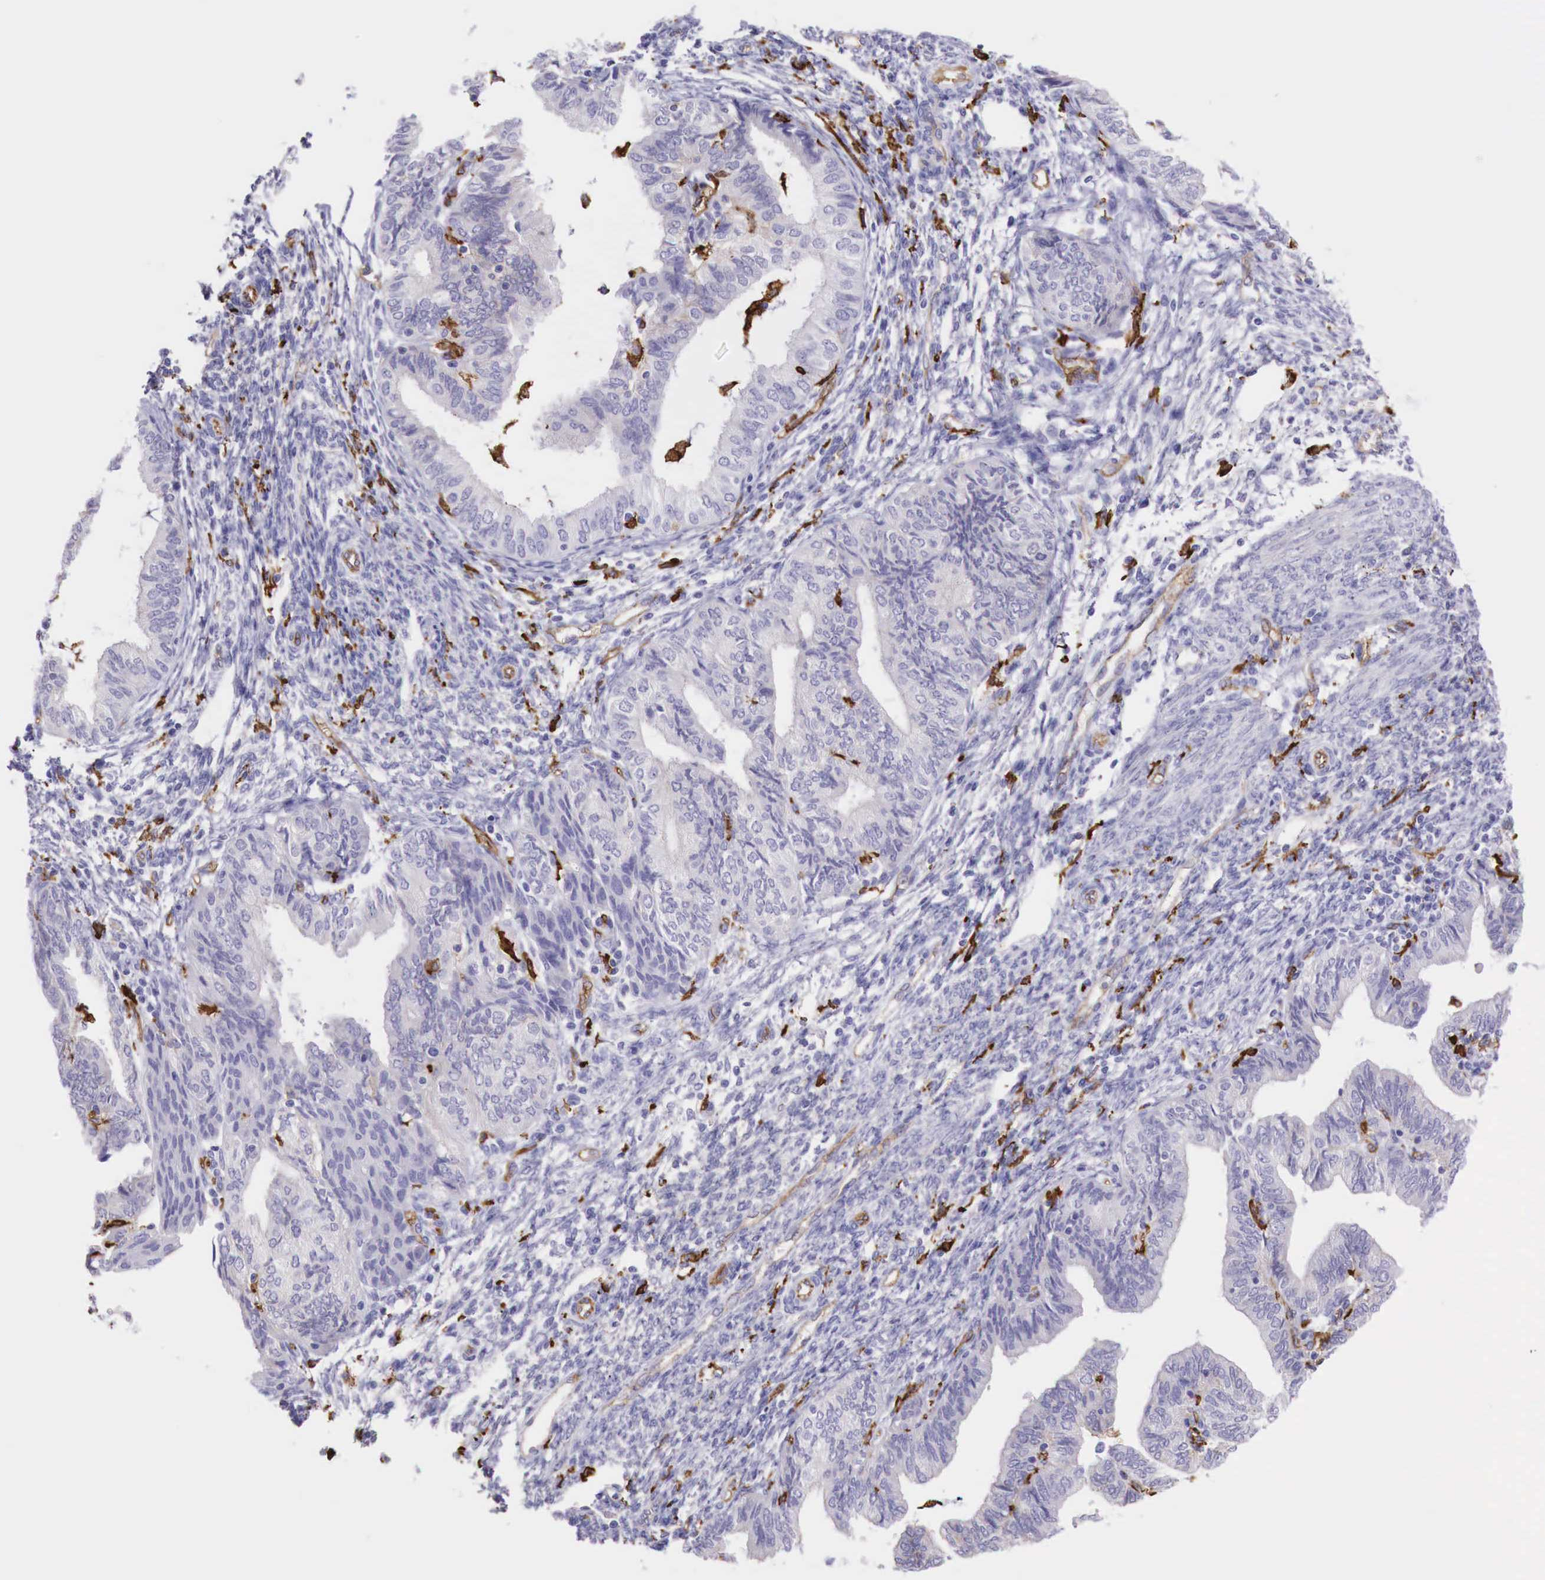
{"staining": {"intensity": "negative", "quantity": "none", "location": "none"}, "tissue": "endometrial cancer", "cell_type": "Tumor cells", "image_type": "cancer", "snomed": [{"axis": "morphology", "description": "Adenocarcinoma, NOS"}, {"axis": "topography", "description": "Endometrium"}], "caption": "Micrograph shows no significant protein staining in tumor cells of endometrial cancer.", "gene": "MSR1", "patient": {"sex": "female", "age": 51}}